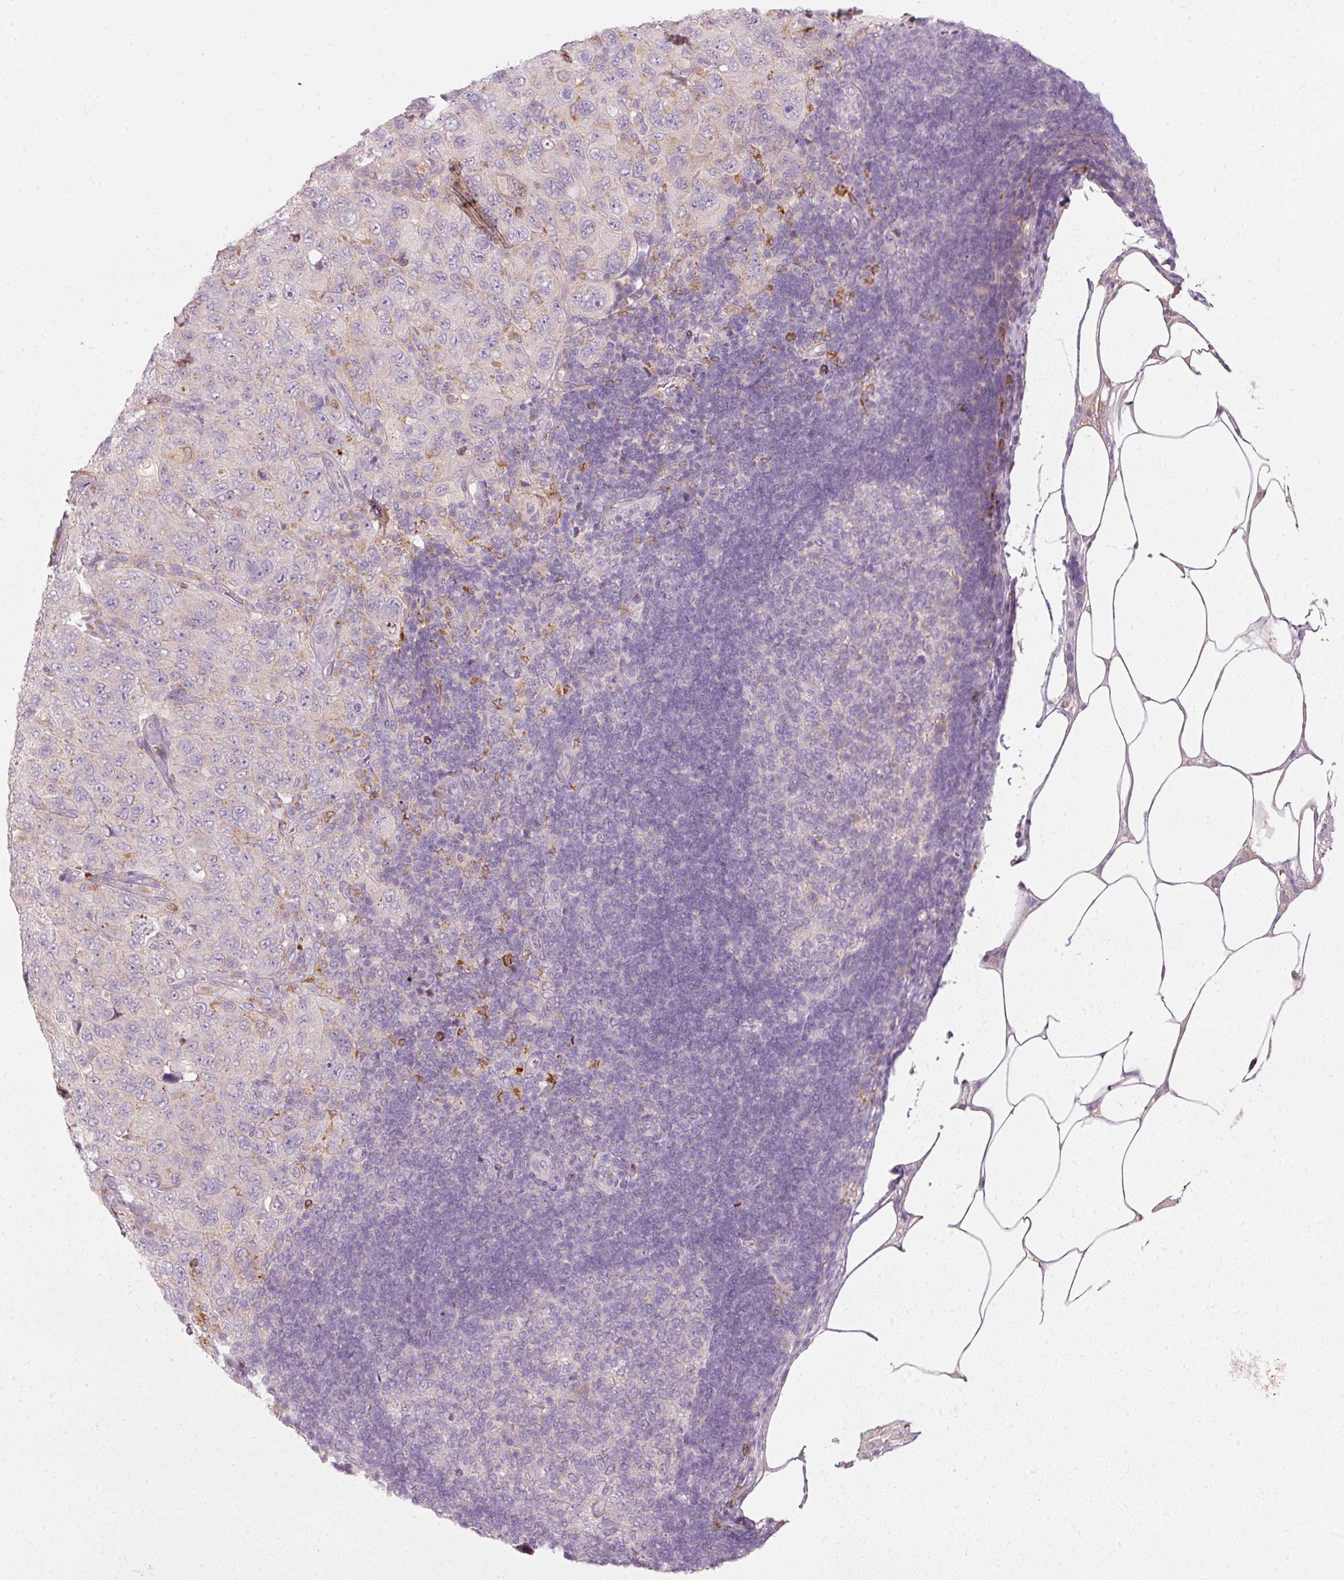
{"staining": {"intensity": "negative", "quantity": "none", "location": "none"}, "tissue": "pancreatic cancer", "cell_type": "Tumor cells", "image_type": "cancer", "snomed": [{"axis": "morphology", "description": "Adenocarcinoma, NOS"}, {"axis": "topography", "description": "Pancreas"}], "caption": "This photomicrograph is of pancreatic cancer stained with IHC to label a protein in brown with the nuclei are counter-stained blue. There is no staining in tumor cells. The staining is performed using DAB brown chromogen with nuclei counter-stained in using hematoxylin.", "gene": "KLHL21", "patient": {"sex": "male", "age": 68}}